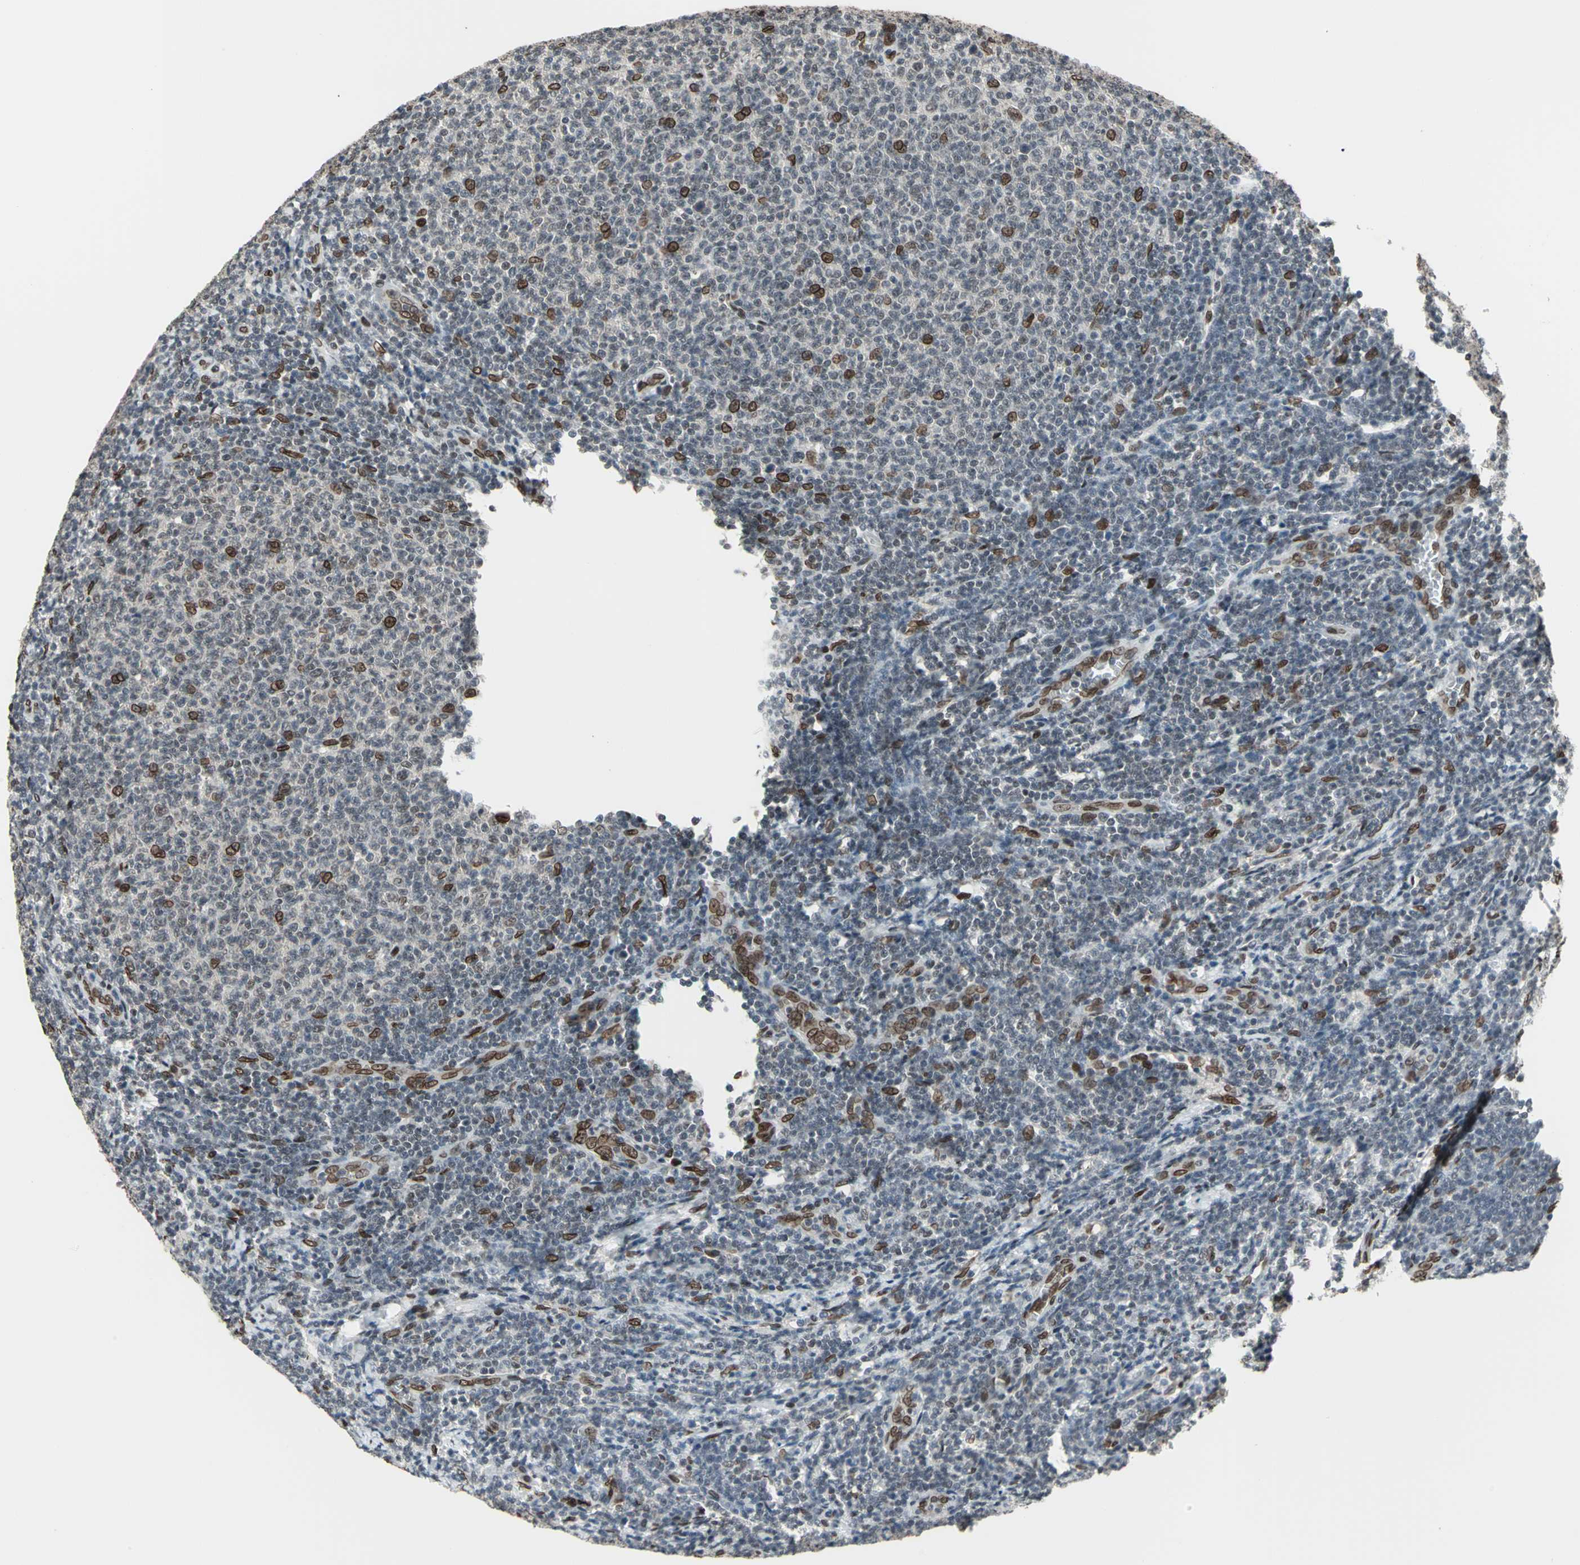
{"staining": {"intensity": "weak", "quantity": "25%-75%", "location": "nuclear"}, "tissue": "lymphoma", "cell_type": "Tumor cells", "image_type": "cancer", "snomed": [{"axis": "morphology", "description": "Malignant lymphoma, non-Hodgkin's type, Low grade"}, {"axis": "topography", "description": "Lymph node"}], "caption": "High-magnification brightfield microscopy of lymphoma stained with DAB (3,3'-diaminobenzidine) (brown) and counterstained with hematoxylin (blue). tumor cells exhibit weak nuclear expression is identified in approximately25%-75% of cells. Nuclei are stained in blue.", "gene": "ISY1", "patient": {"sex": "male", "age": 66}}